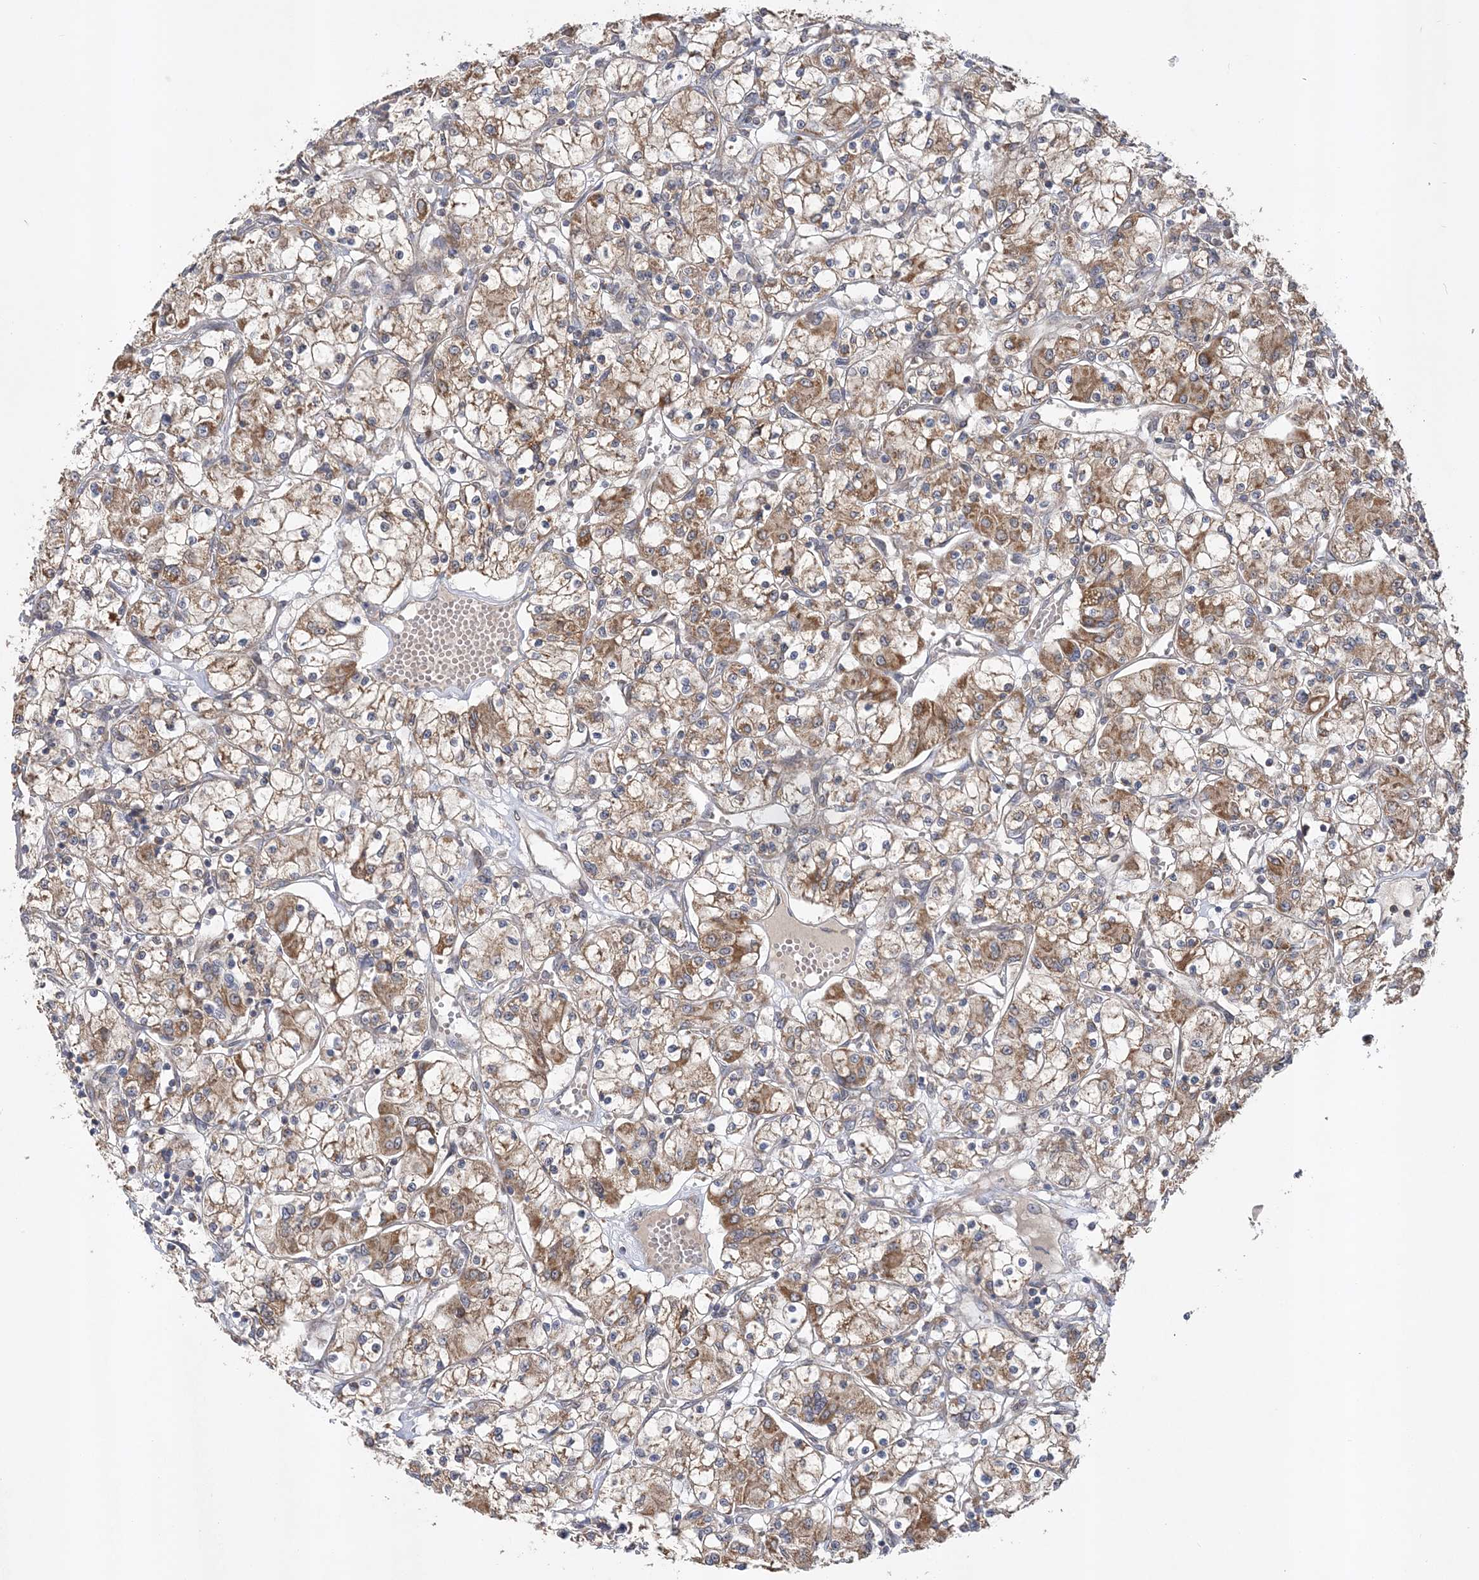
{"staining": {"intensity": "moderate", "quantity": ">75%", "location": "cytoplasmic/membranous"}, "tissue": "renal cancer", "cell_type": "Tumor cells", "image_type": "cancer", "snomed": [{"axis": "morphology", "description": "Adenocarcinoma, NOS"}, {"axis": "topography", "description": "Kidney"}], "caption": "Moderate cytoplasmic/membranous protein positivity is present in approximately >75% of tumor cells in renal cancer.", "gene": "MMADHC", "patient": {"sex": "female", "age": 59}}